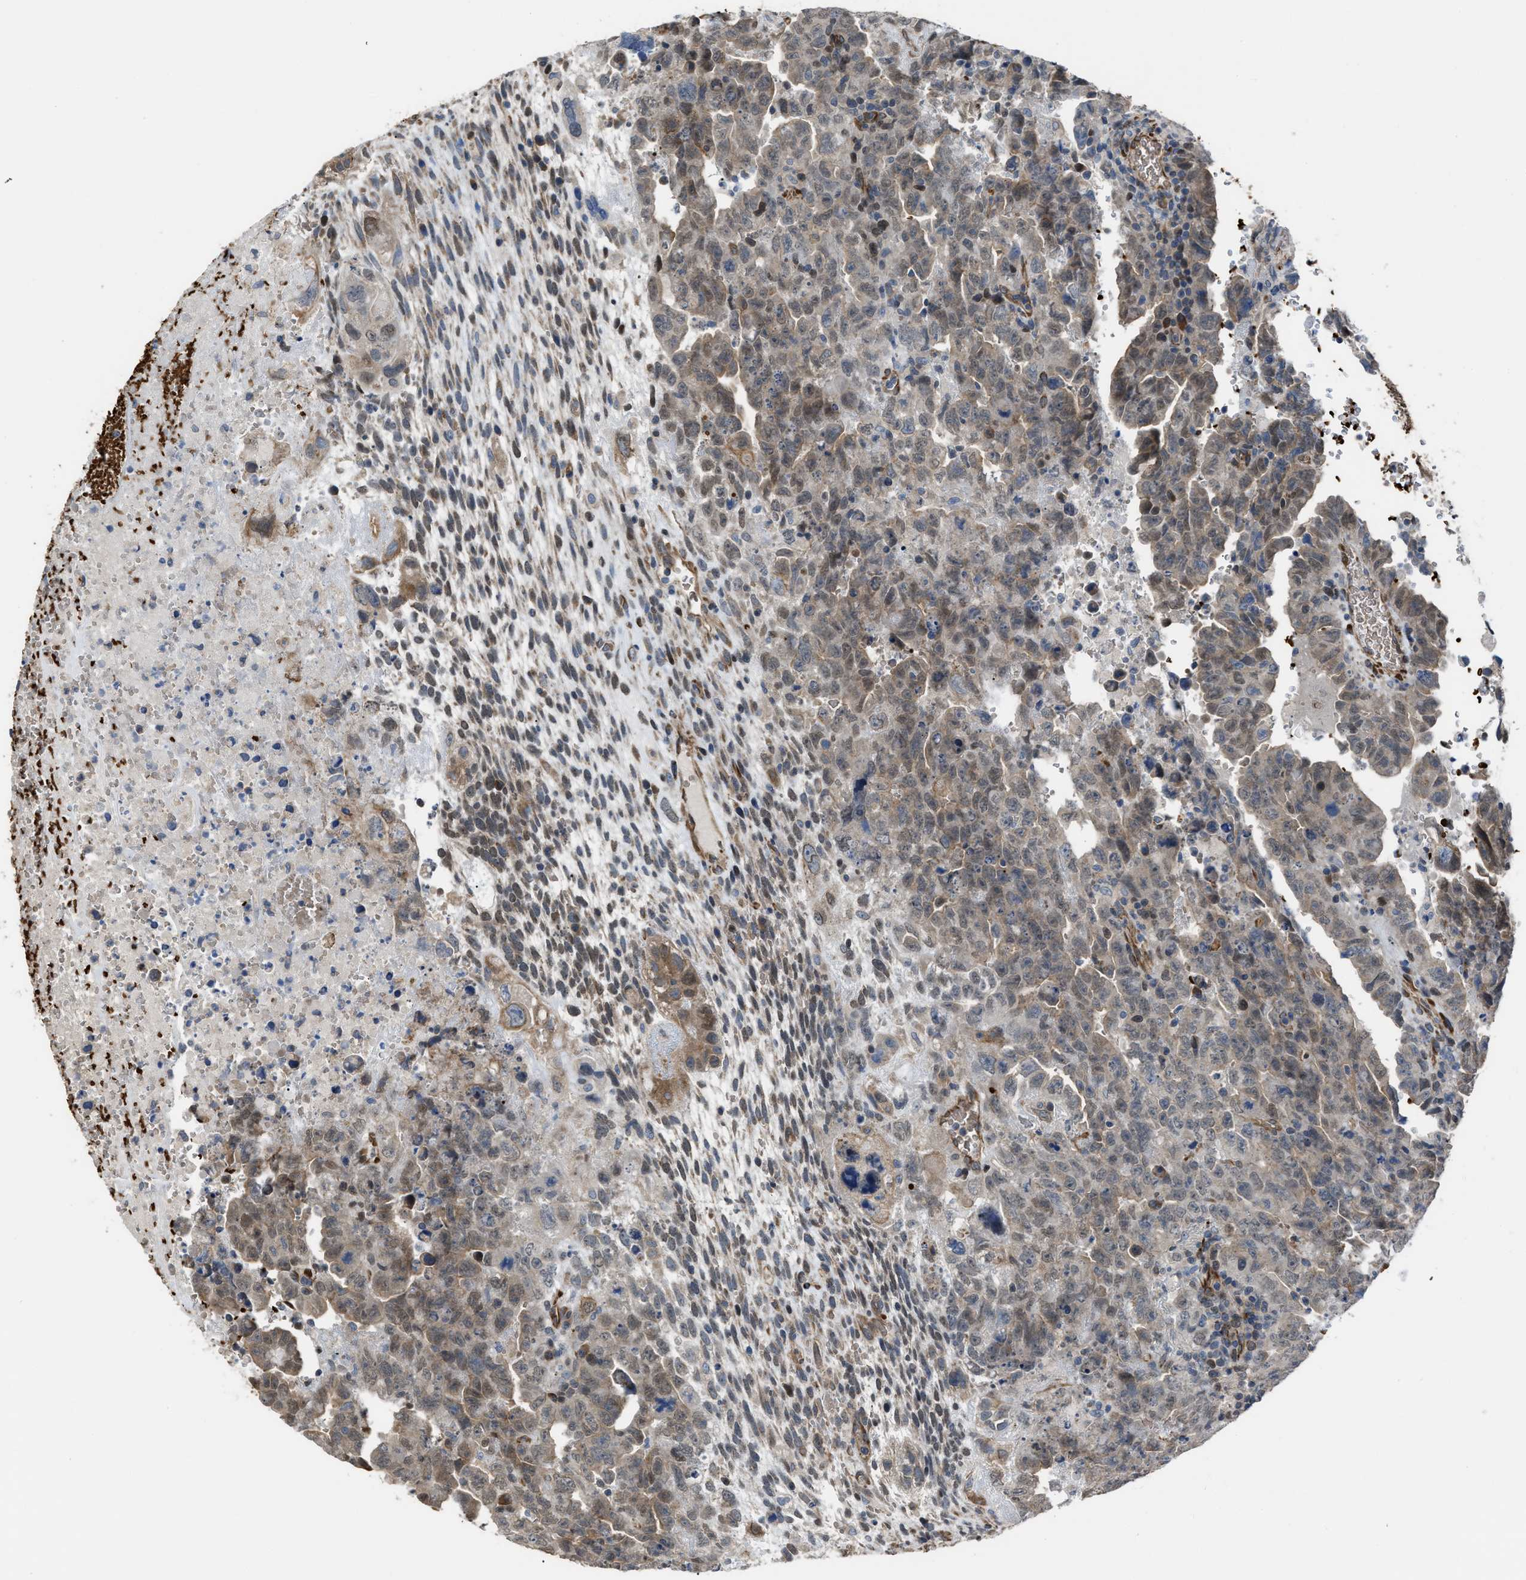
{"staining": {"intensity": "weak", "quantity": ">75%", "location": "cytoplasmic/membranous,nuclear"}, "tissue": "testis cancer", "cell_type": "Tumor cells", "image_type": "cancer", "snomed": [{"axis": "morphology", "description": "Carcinoma, Embryonal, NOS"}, {"axis": "topography", "description": "Testis"}], "caption": "IHC of human testis cancer (embryonal carcinoma) demonstrates low levels of weak cytoplasmic/membranous and nuclear expression in approximately >75% of tumor cells. The staining was performed using DAB to visualize the protein expression in brown, while the nuclei were stained in blue with hematoxylin (Magnification: 20x).", "gene": "SELENOM", "patient": {"sex": "male", "age": 28}}